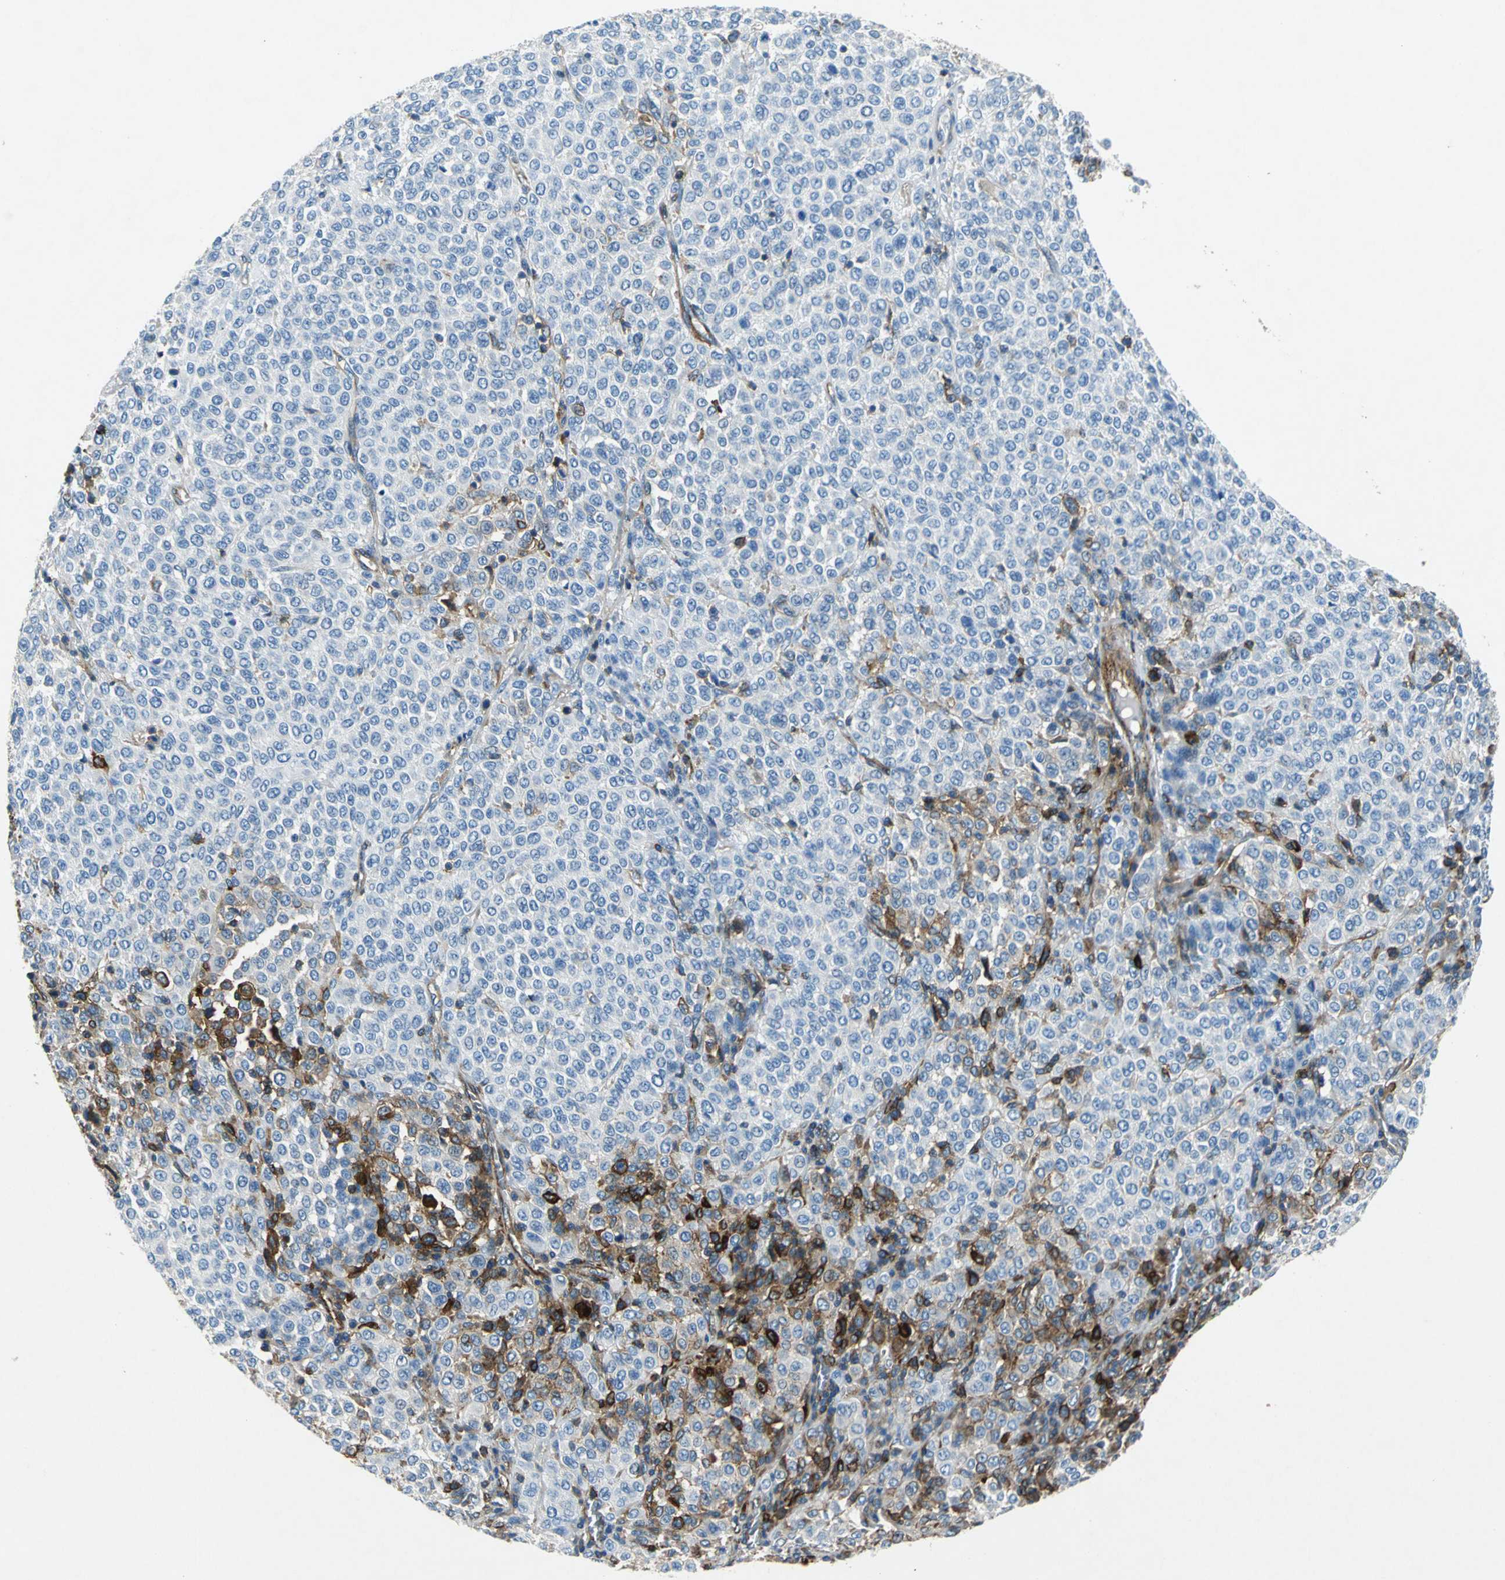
{"staining": {"intensity": "strong", "quantity": "<25%", "location": "cytoplasmic/membranous"}, "tissue": "melanoma", "cell_type": "Tumor cells", "image_type": "cancer", "snomed": [{"axis": "morphology", "description": "Malignant melanoma, Metastatic site"}, {"axis": "topography", "description": "Pancreas"}], "caption": "A high-resolution photomicrograph shows immunohistochemistry staining of malignant melanoma (metastatic site), which reveals strong cytoplasmic/membranous expression in approximately <25% of tumor cells. (Brightfield microscopy of DAB IHC at high magnification).", "gene": "RPS13", "patient": {"sex": "female", "age": 30}}